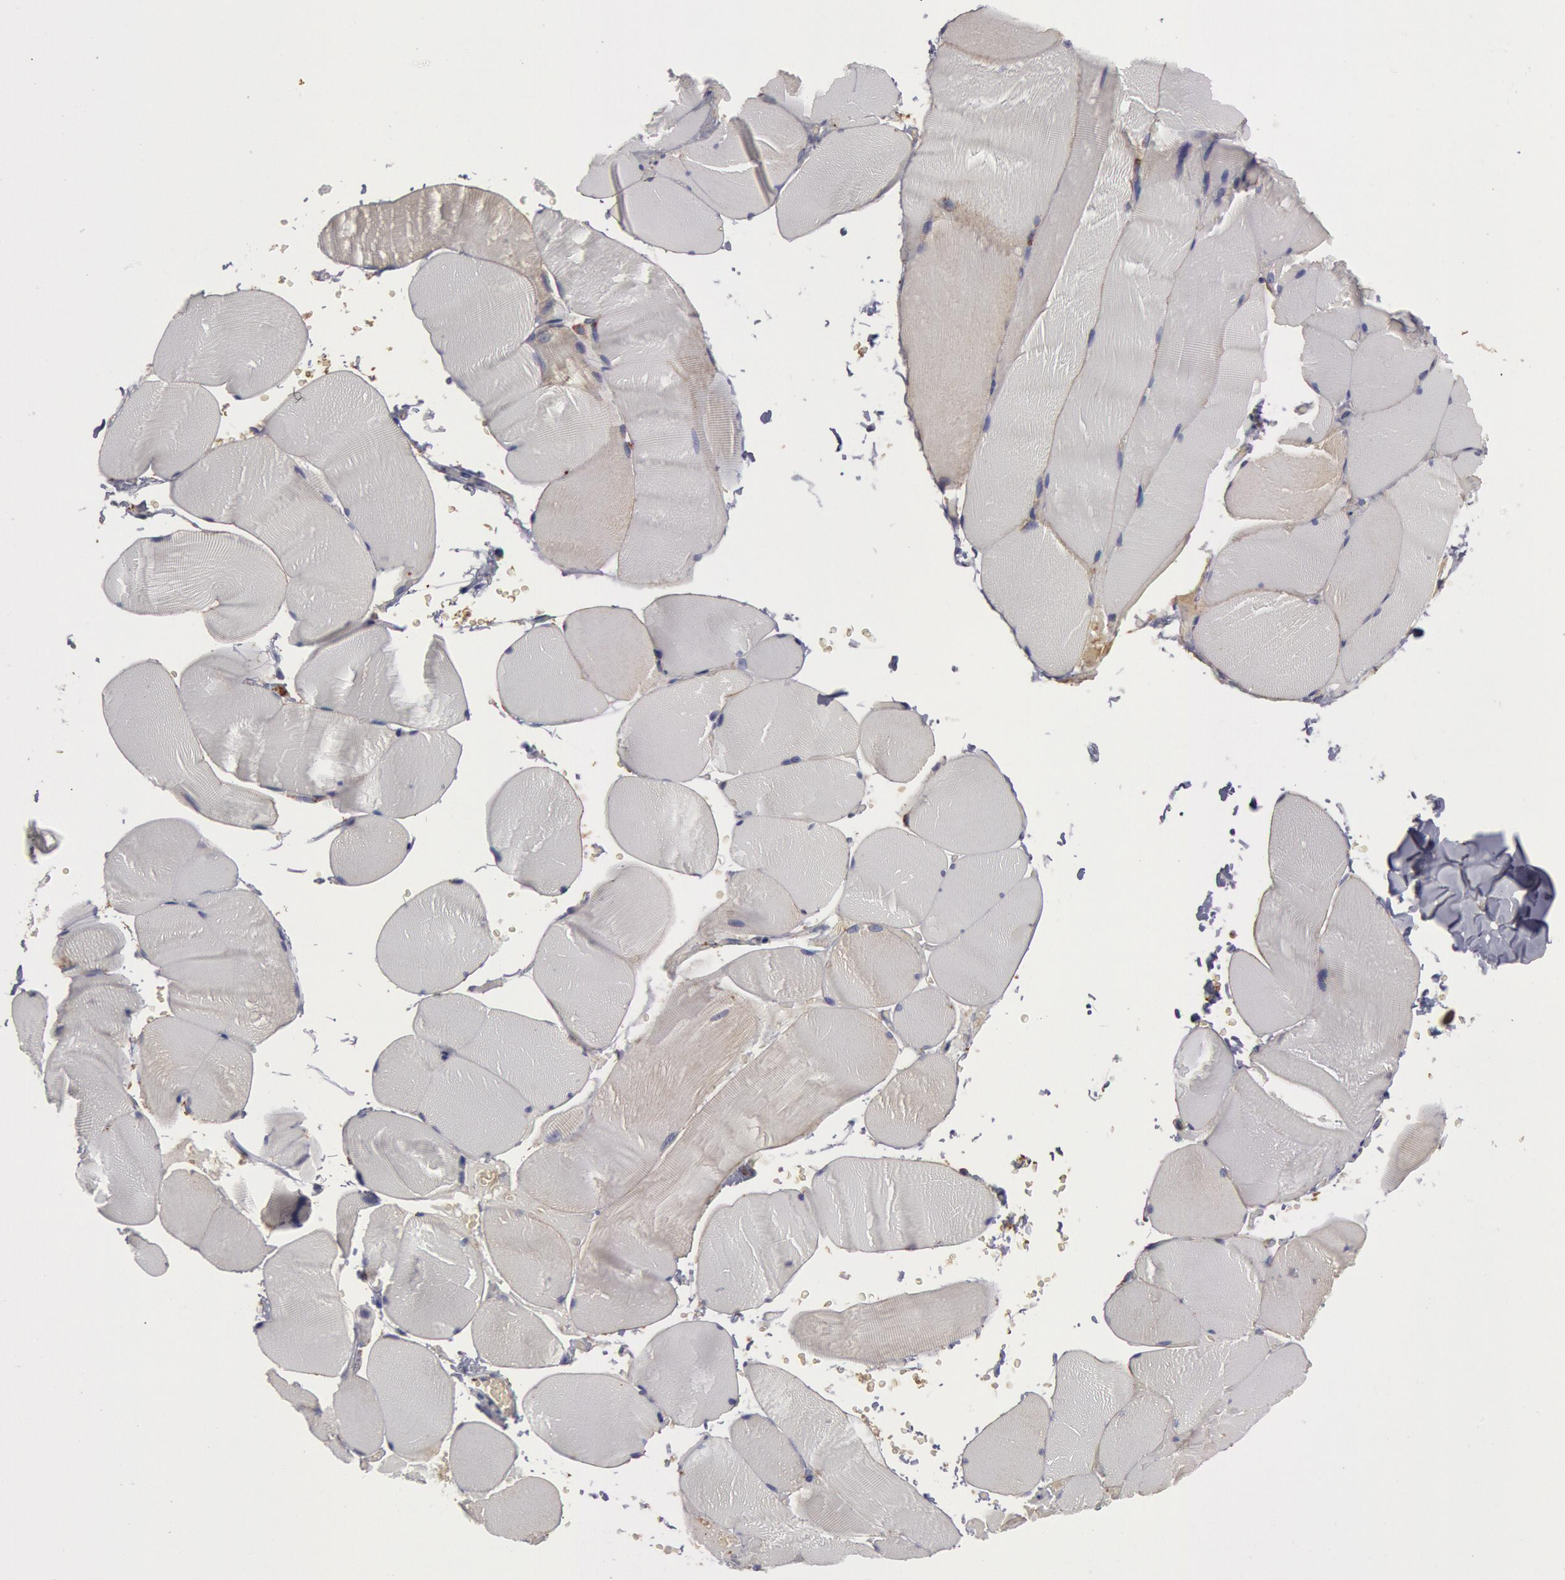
{"staining": {"intensity": "negative", "quantity": "none", "location": "none"}, "tissue": "skeletal muscle", "cell_type": "Myocytes", "image_type": "normal", "snomed": [{"axis": "morphology", "description": "Normal tissue, NOS"}, {"axis": "topography", "description": "Skeletal muscle"}], "caption": "High power microscopy photomicrograph of an IHC image of normal skeletal muscle, revealing no significant positivity in myocytes.", "gene": "FLOT1", "patient": {"sex": "male", "age": 71}}